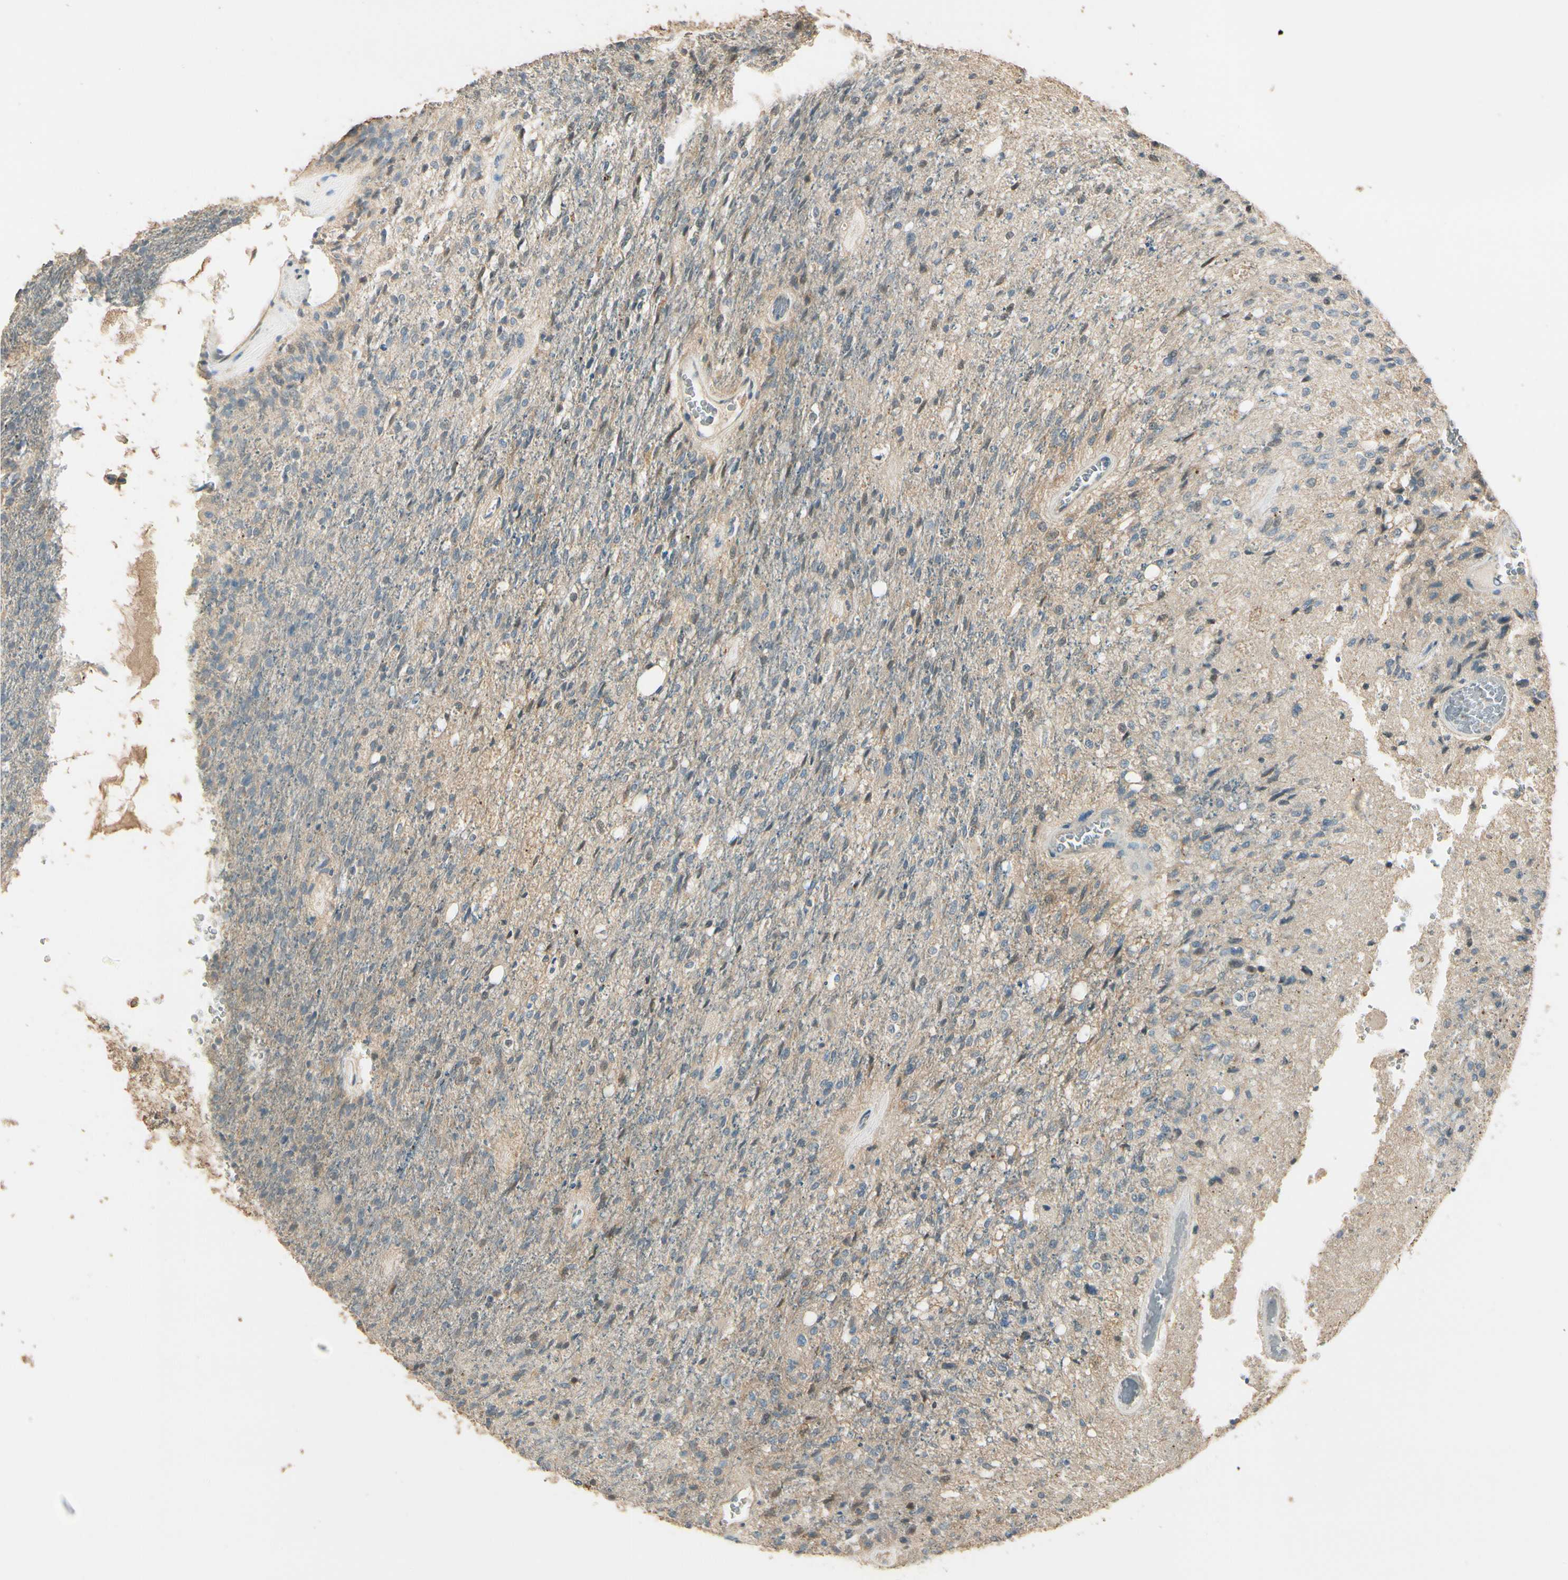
{"staining": {"intensity": "weak", "quantity": "25%-75%", "location": "cytoplasmic/membranous"}, "tissue": "glioma", "cell_type": "Tumor cells", "image_type": "cancer", "snomed": [{"axis": "morphology", "description": "Normal tissue, NOS"}, {"axis": "morphology", "description": "Glioma, malignant, High grade"}, {"axis": "topography", "description": "Cerebral cortex"}], "caption": "Immunohistochemical staining of glioma reveals low levels of weak cytoplasmic/membranous protein positivity in approximately 25%-75% of tumor cells.", "gene": "PLXNA1", "patient": {"sex": "male", "age": 77}}